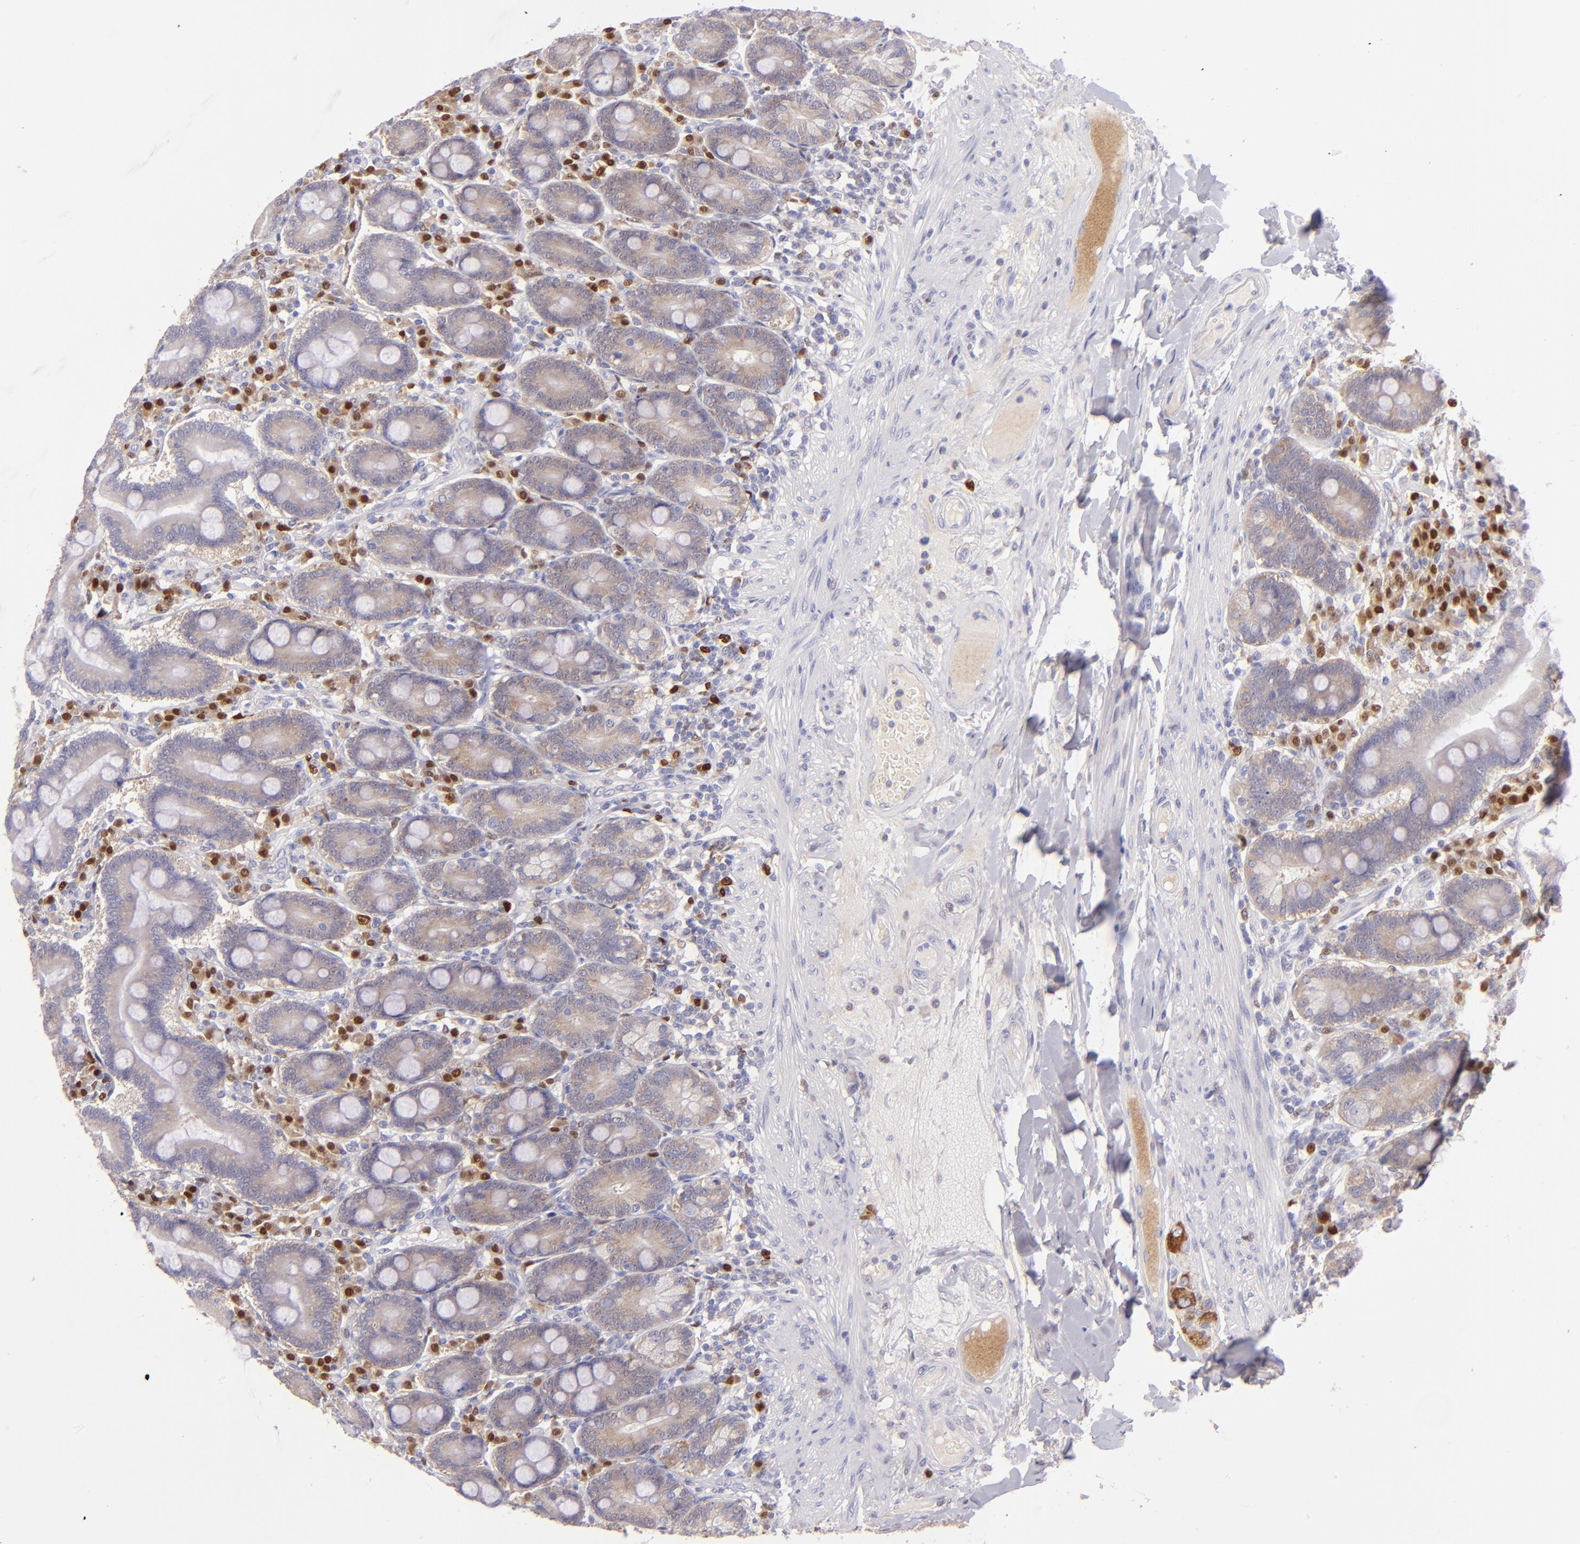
{"staining": {"intensity": "weak", "quantity": "25%-75%", "location": "cytoplasmic/membranous"}, "tissue": "duodenum", "cell_type": "Glandular cells", "image_type": "normal", "snomed": [{"axis": "morphology", "description": "Normal tissue, NOS"}, {"axis": "topography", "description": "Duodenum"}], "caption": "Duodenum stained with immunohistochemistry (IHC) displays weak cytoplasmic/membranous staining in about 25%-75% of glandular cells.", "gene": "IRF8", "patient": {"sex": "female", "age": 64}}